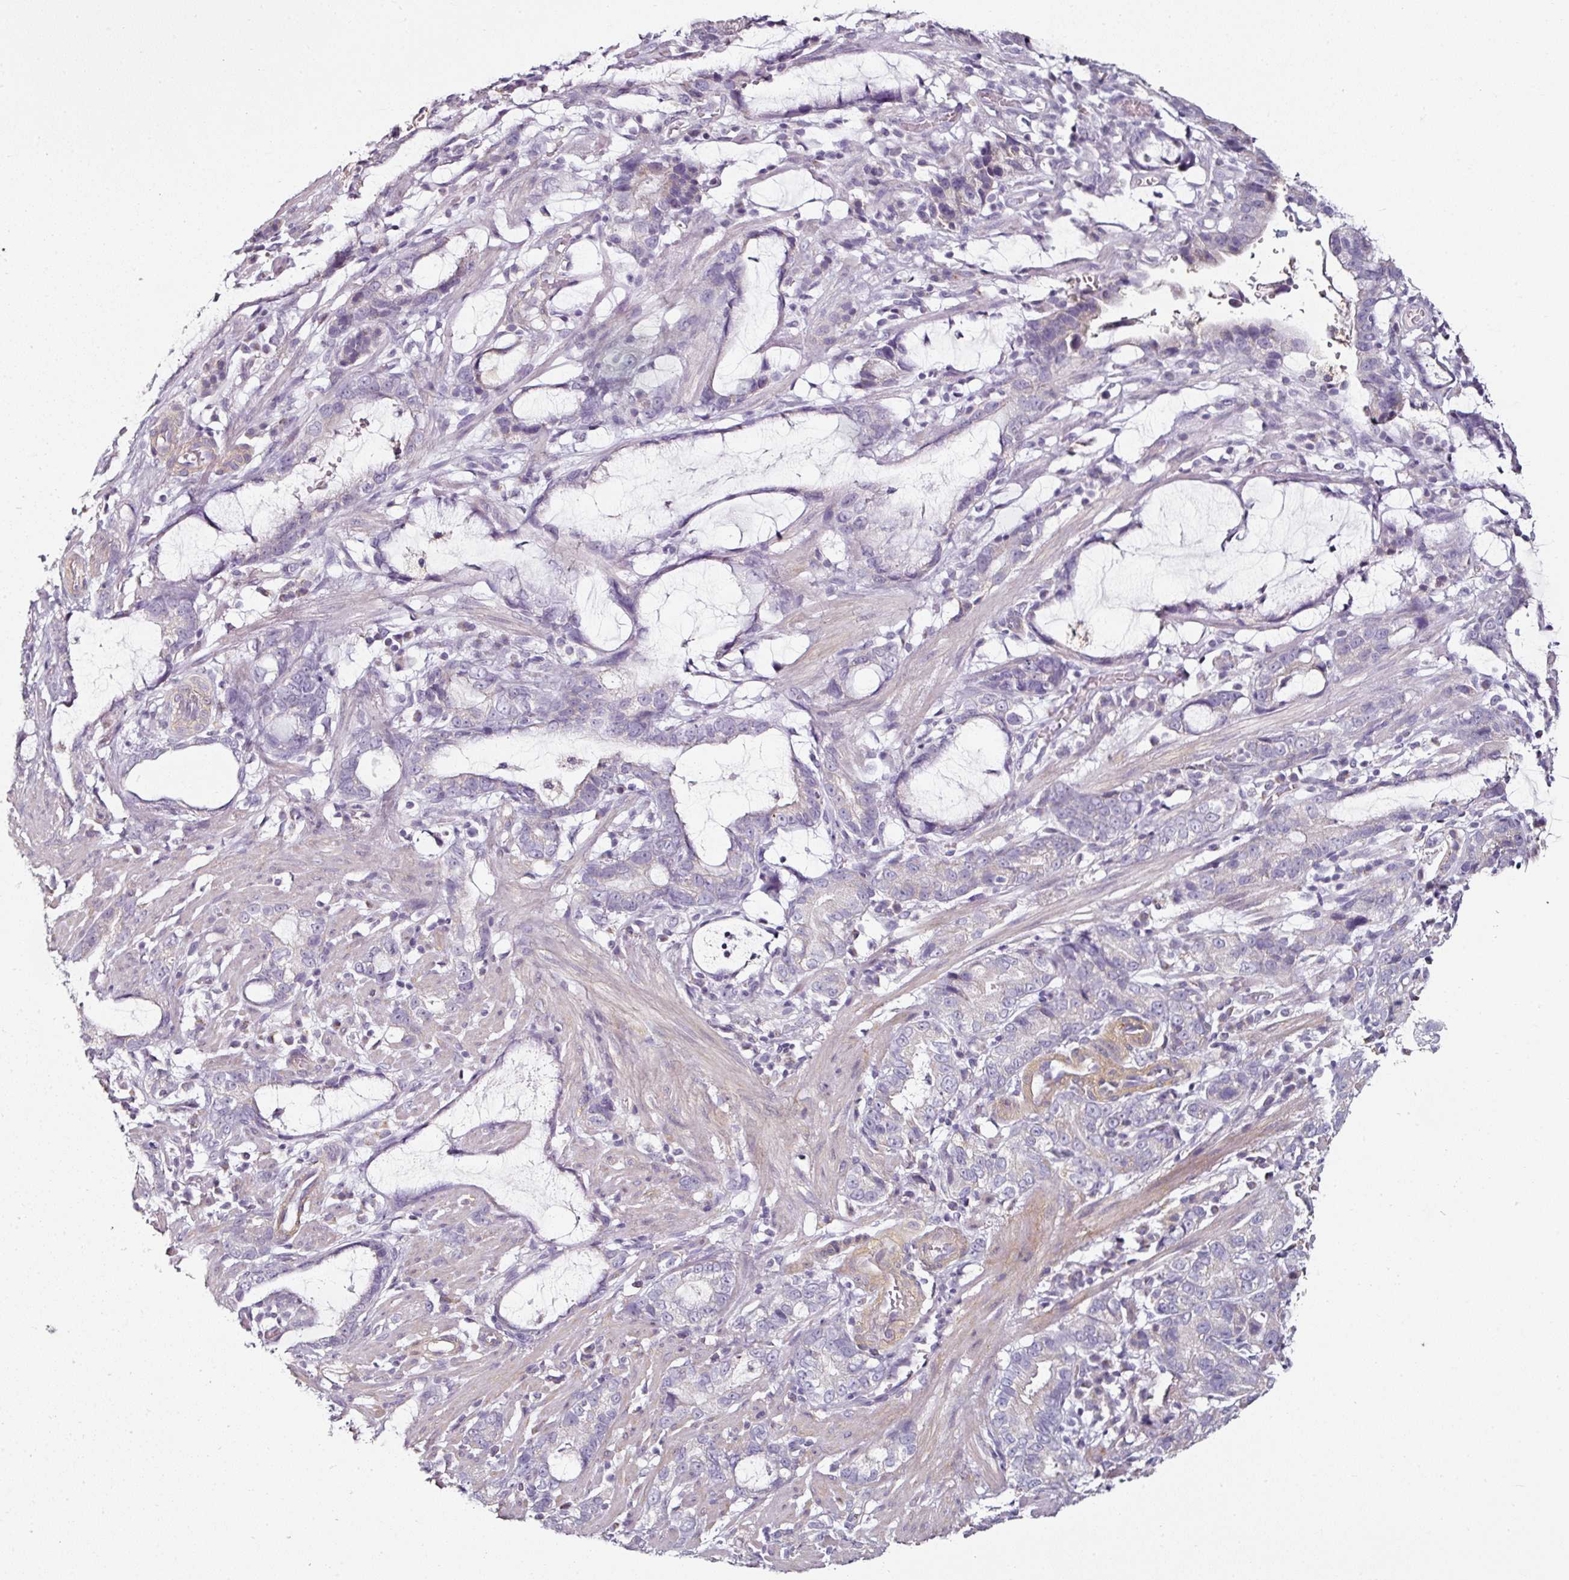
{"staining": {"intensity": "negative", "quantity": "none", "location": "none"}, "tissue": "stomach cancer", "cell_type": "Tumor cells", "image_type": "cancer", "snomed": [{"axis": "morphology", "description": "Adenocarcinoma, NOS"}, {"axis": "topography", "description": "Stomach"}], "caption": "Human adenocarcinoma (stomach) stained for a protein using immunohistochemistry (IHC) demonstrates no positivity in tumor cells.", "gene": "CAP2", "patient": {"sex": "male", "age": 55}}